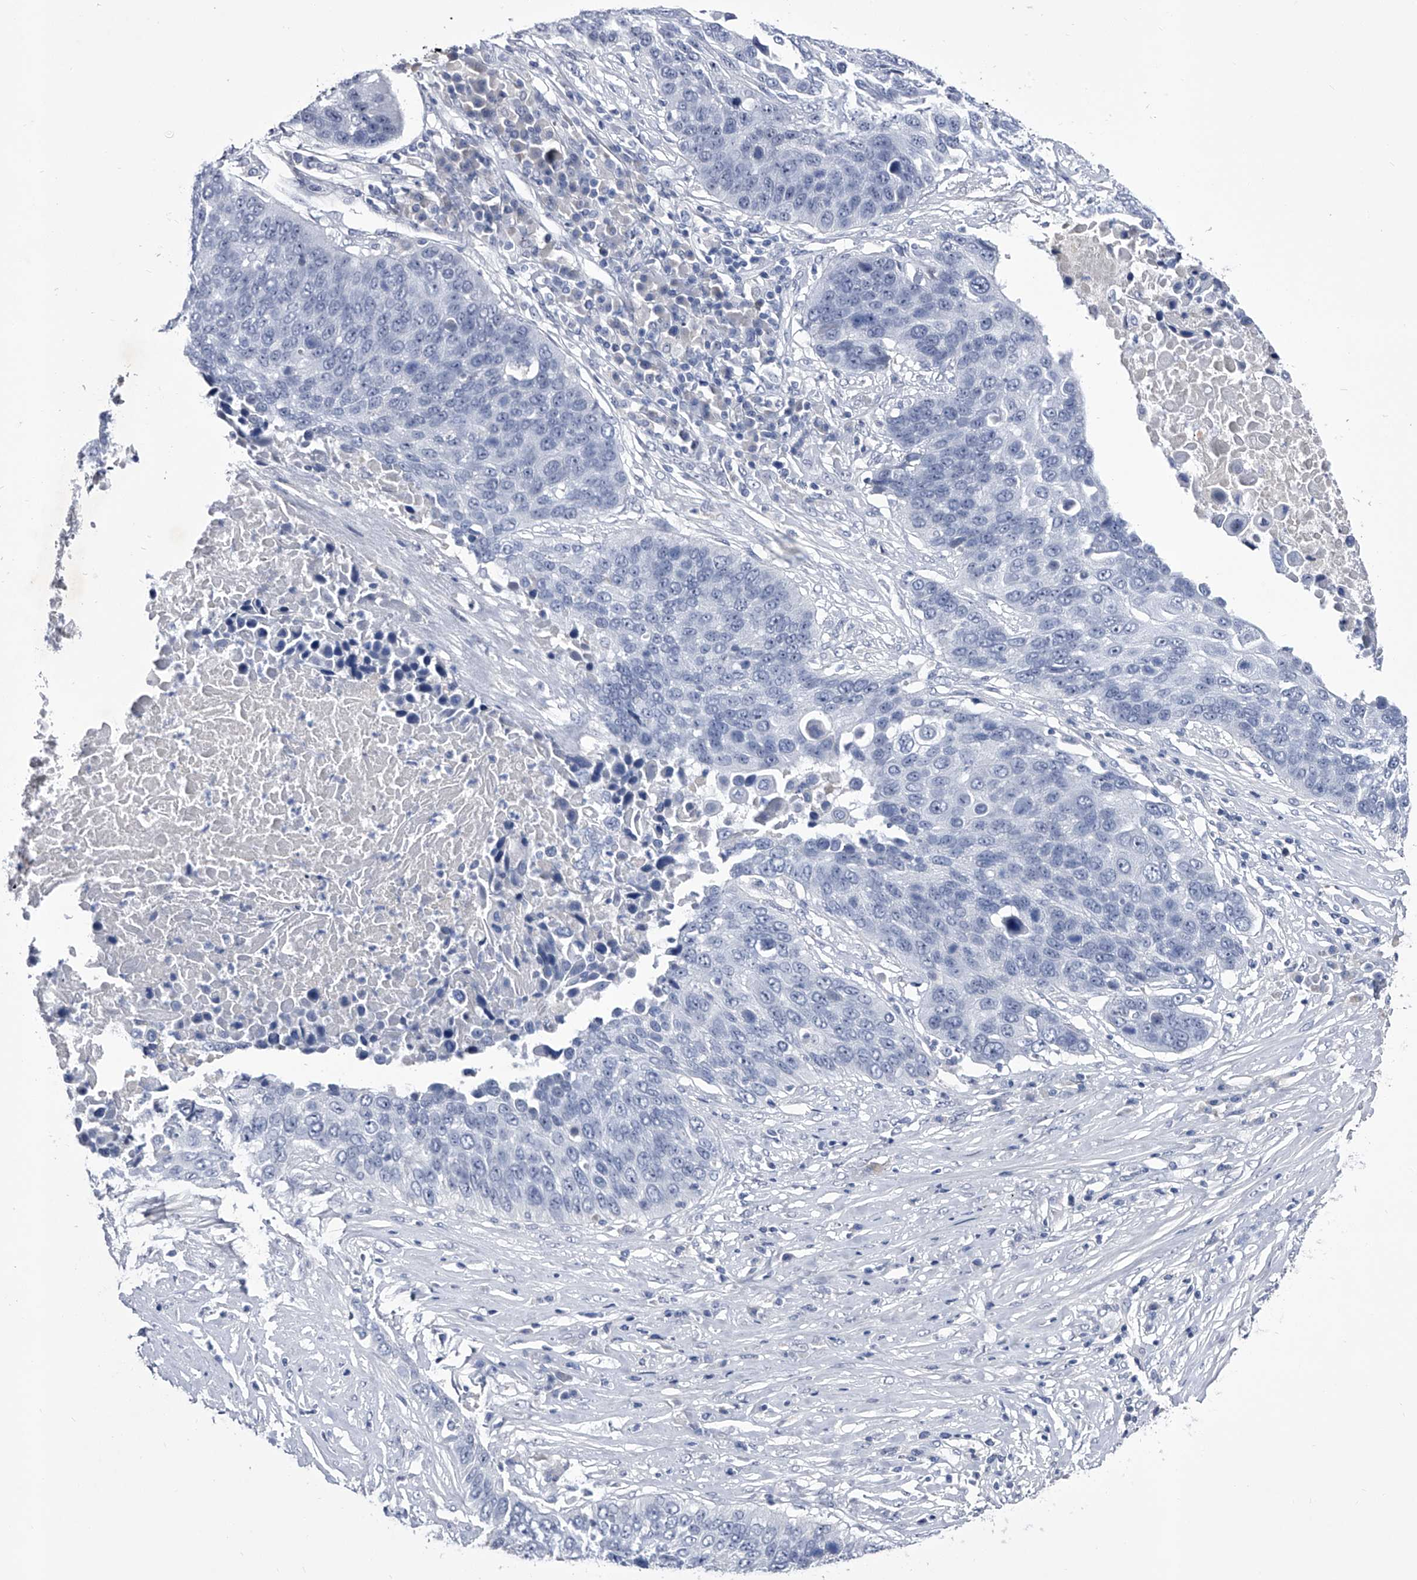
{"staining": {"intensity": "negative", "quantity": "none", "location": "none"}, "tissue": "lung cancer", "cell_type": "Tumor cells", "image_type": "cancer", "snomed": [{"axis": "morphology", "description": "Squamous cell carcinoma, NOS"}, {"axis": "topography", "description": "Lung"}], "caption": "Tumor cells are negative for brown protein staining in squamous cell carcinoma (lung). The staining was performed using DAB (3,3'-diaminobenzidine) to visualize the protein expression in brown, while the nuclei were stained in blue with hematoxylin (Magnification: 20x).", "gene": "CRISP2", "patient": {"sex": "male", "age": 66}}